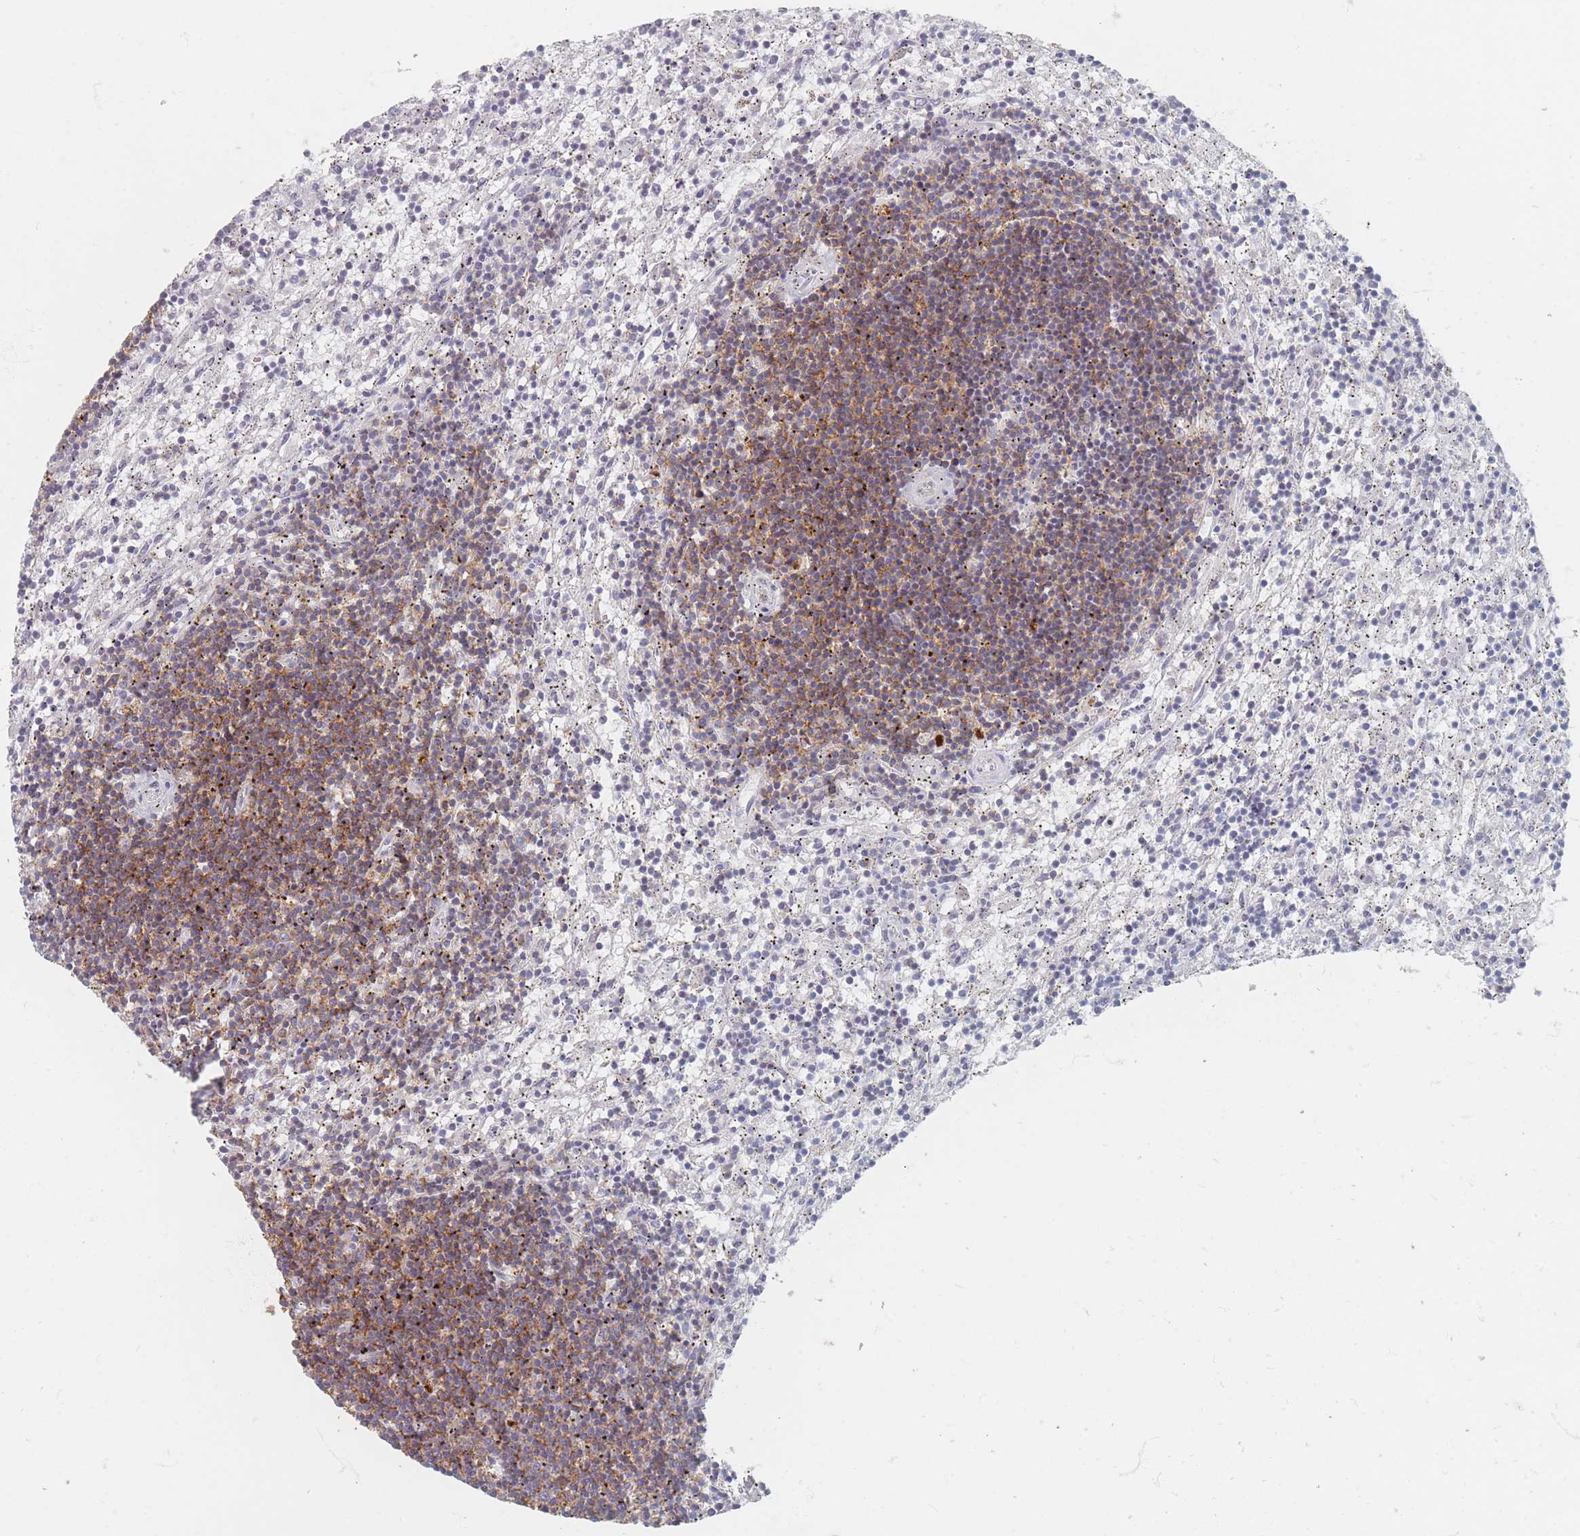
{"staining": {"intensity": "moderate", "quantity": "25%-75%", "location": "cytoplasmic/membranous"}, "tissue": "lymphoma", "cell_type": "Tumor cells", "image_type": "cancer", "snomed": [{"axis": "morphology", "description": "Malignant lymphoma, non-Hodgkin's type, Low grade"}, {"axis": "topography", "description": "Spleen"}], "caption": "About 25%-75% of tumor cells in lymphoma exhibit moderate cytoplasmic/membranous protein expression as visualized by brown immunohistochemical staining.", "gene": "CD37", "patient": {"sex": "male", "age": 76}}